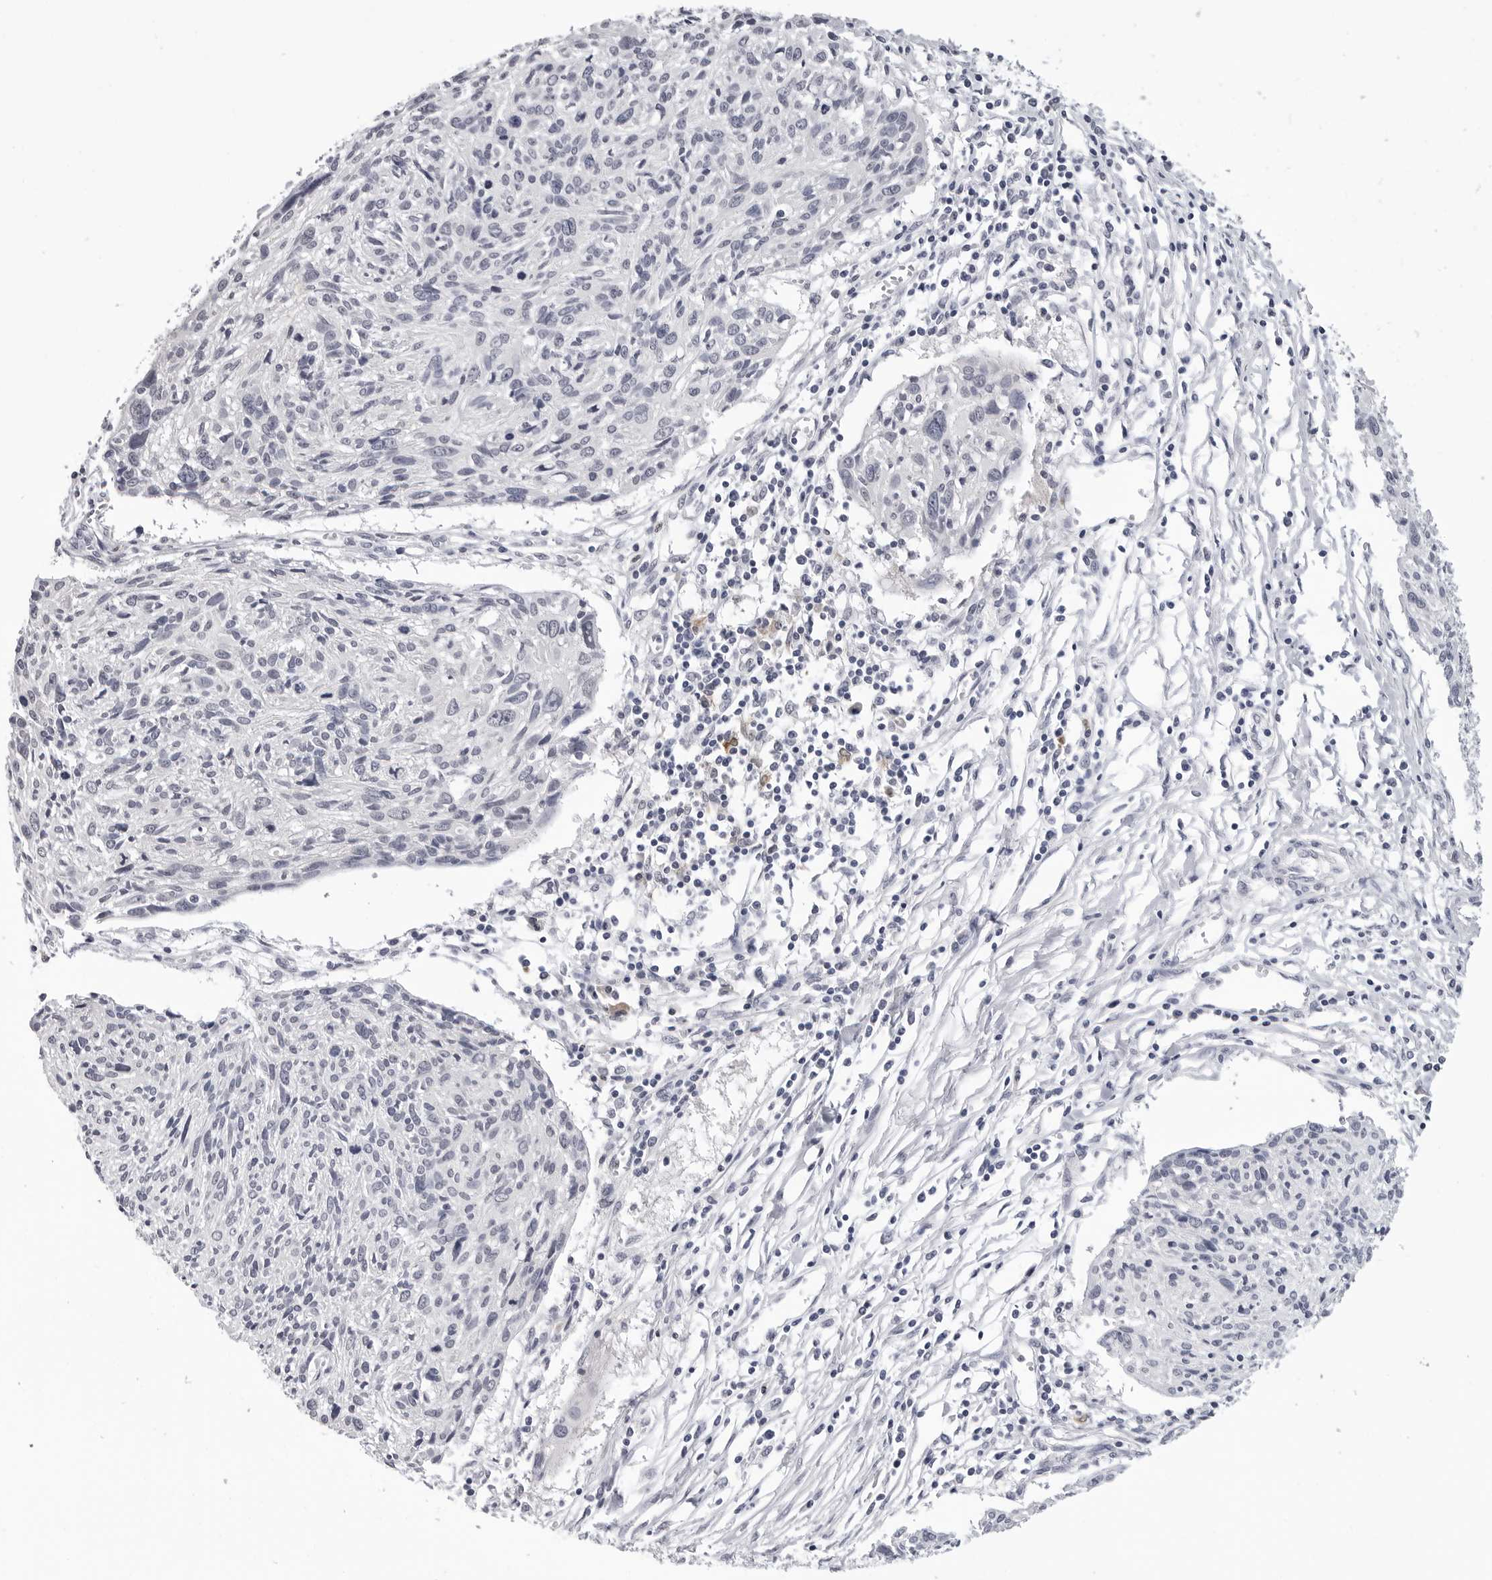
{"staining": {"intensity": "negative", "quantity": "none", "location": "none"}, "tissue": "cervical cancer", "cell_type": "Tumor cells", "image_type": "cancer", "snomed": [{"axis": "morphology", "description": "Squamous cell carcinoma, NOS"}, {"axis": "topography", "description": "Cervix"}], "caption": "Tumor cells show no significant protein expression in squamous cell carcinoma (cervical).", "gene": "TRMT13", "patient": {"sex": "female", "age": 51}}